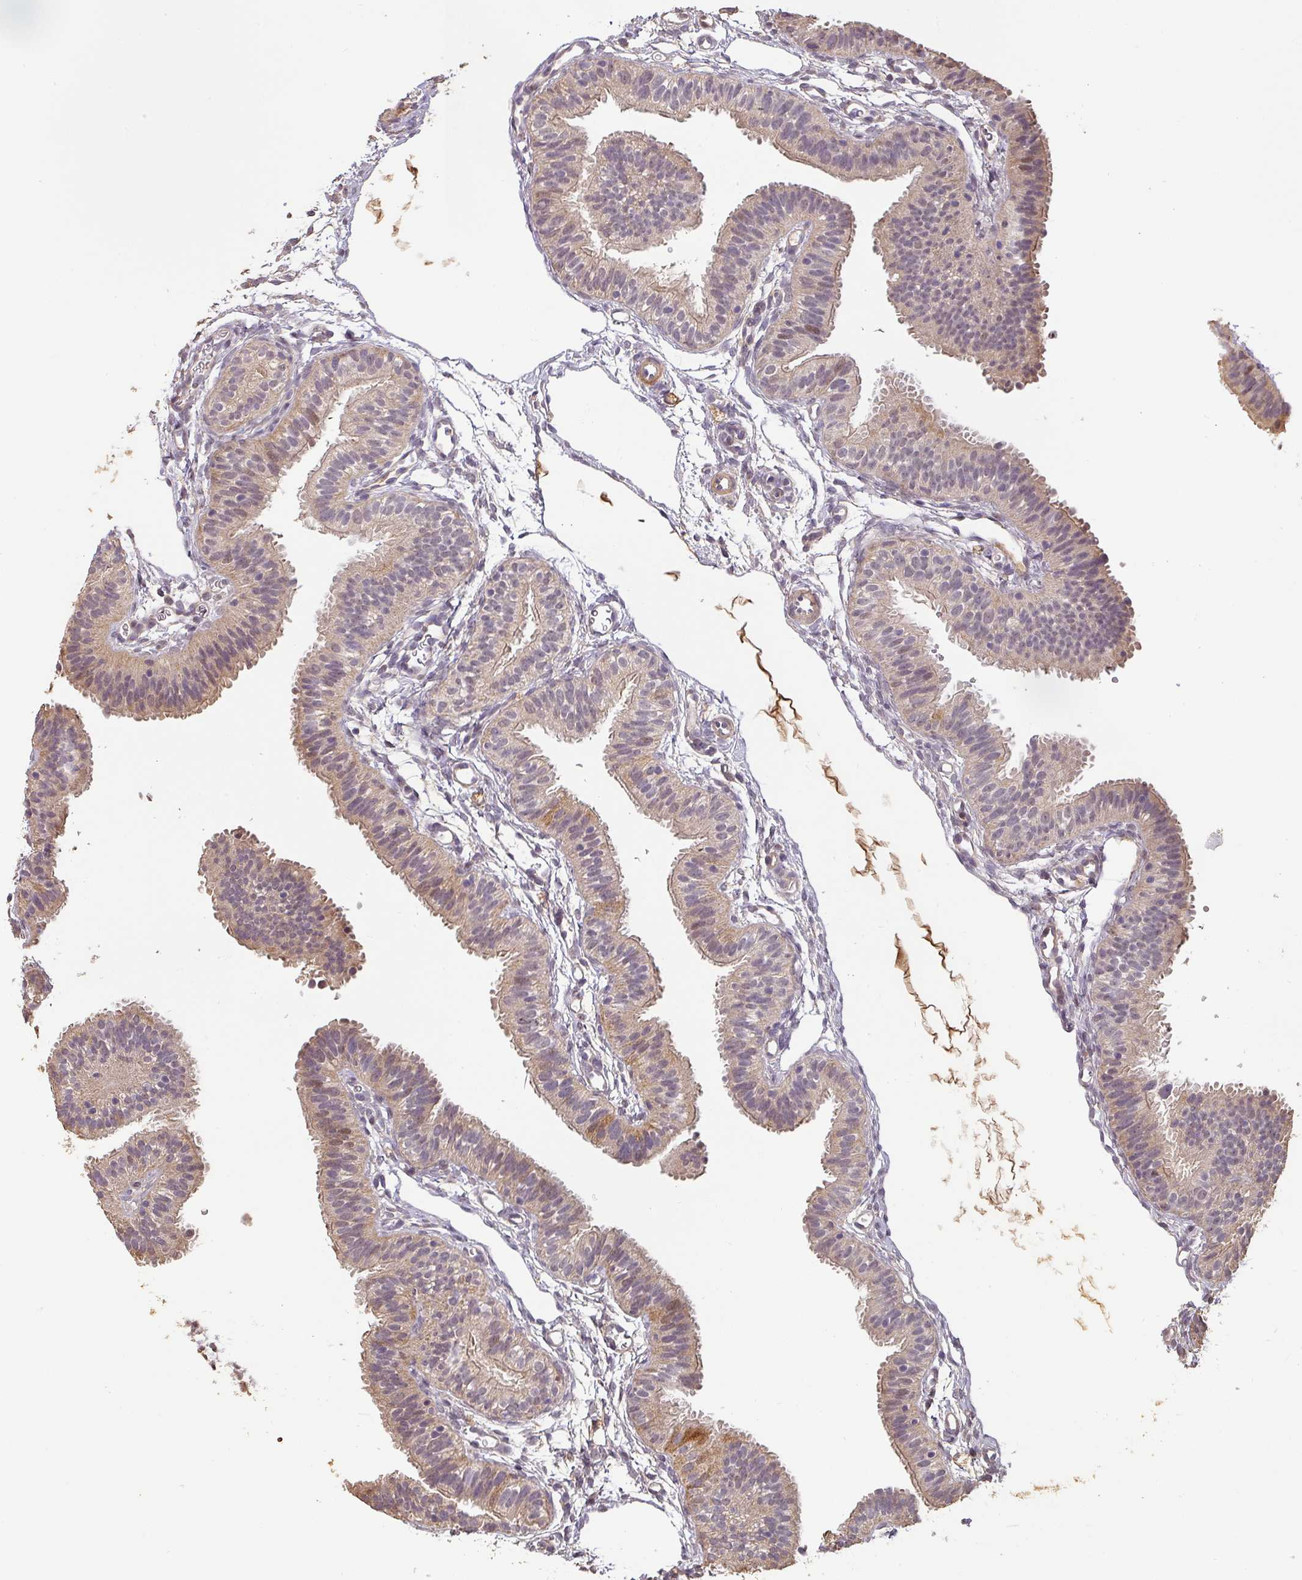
{"staining": {"intensity": "weak", "quantity": "25%-75%", "location": "cytoplasmic/membranous"}, "tissue": "fallopian tube", "cell_type": "Glandular cells", "image_type": "normal", "snomed": [{"axis": "morphology", "description": "Normal tissue, NOS"}, {"axis": "topography", "description": "Fallopian tube"}], "caption": "The histopathology image reveals immunohistochemical staining of benign fallopian tube. There is weak cytoplasmic/membranous expression is appreciated in approximately 25%-75% of glandular cells.", "gene": "BPIFB3", "patient": {"sex": "female", "age": 35}}